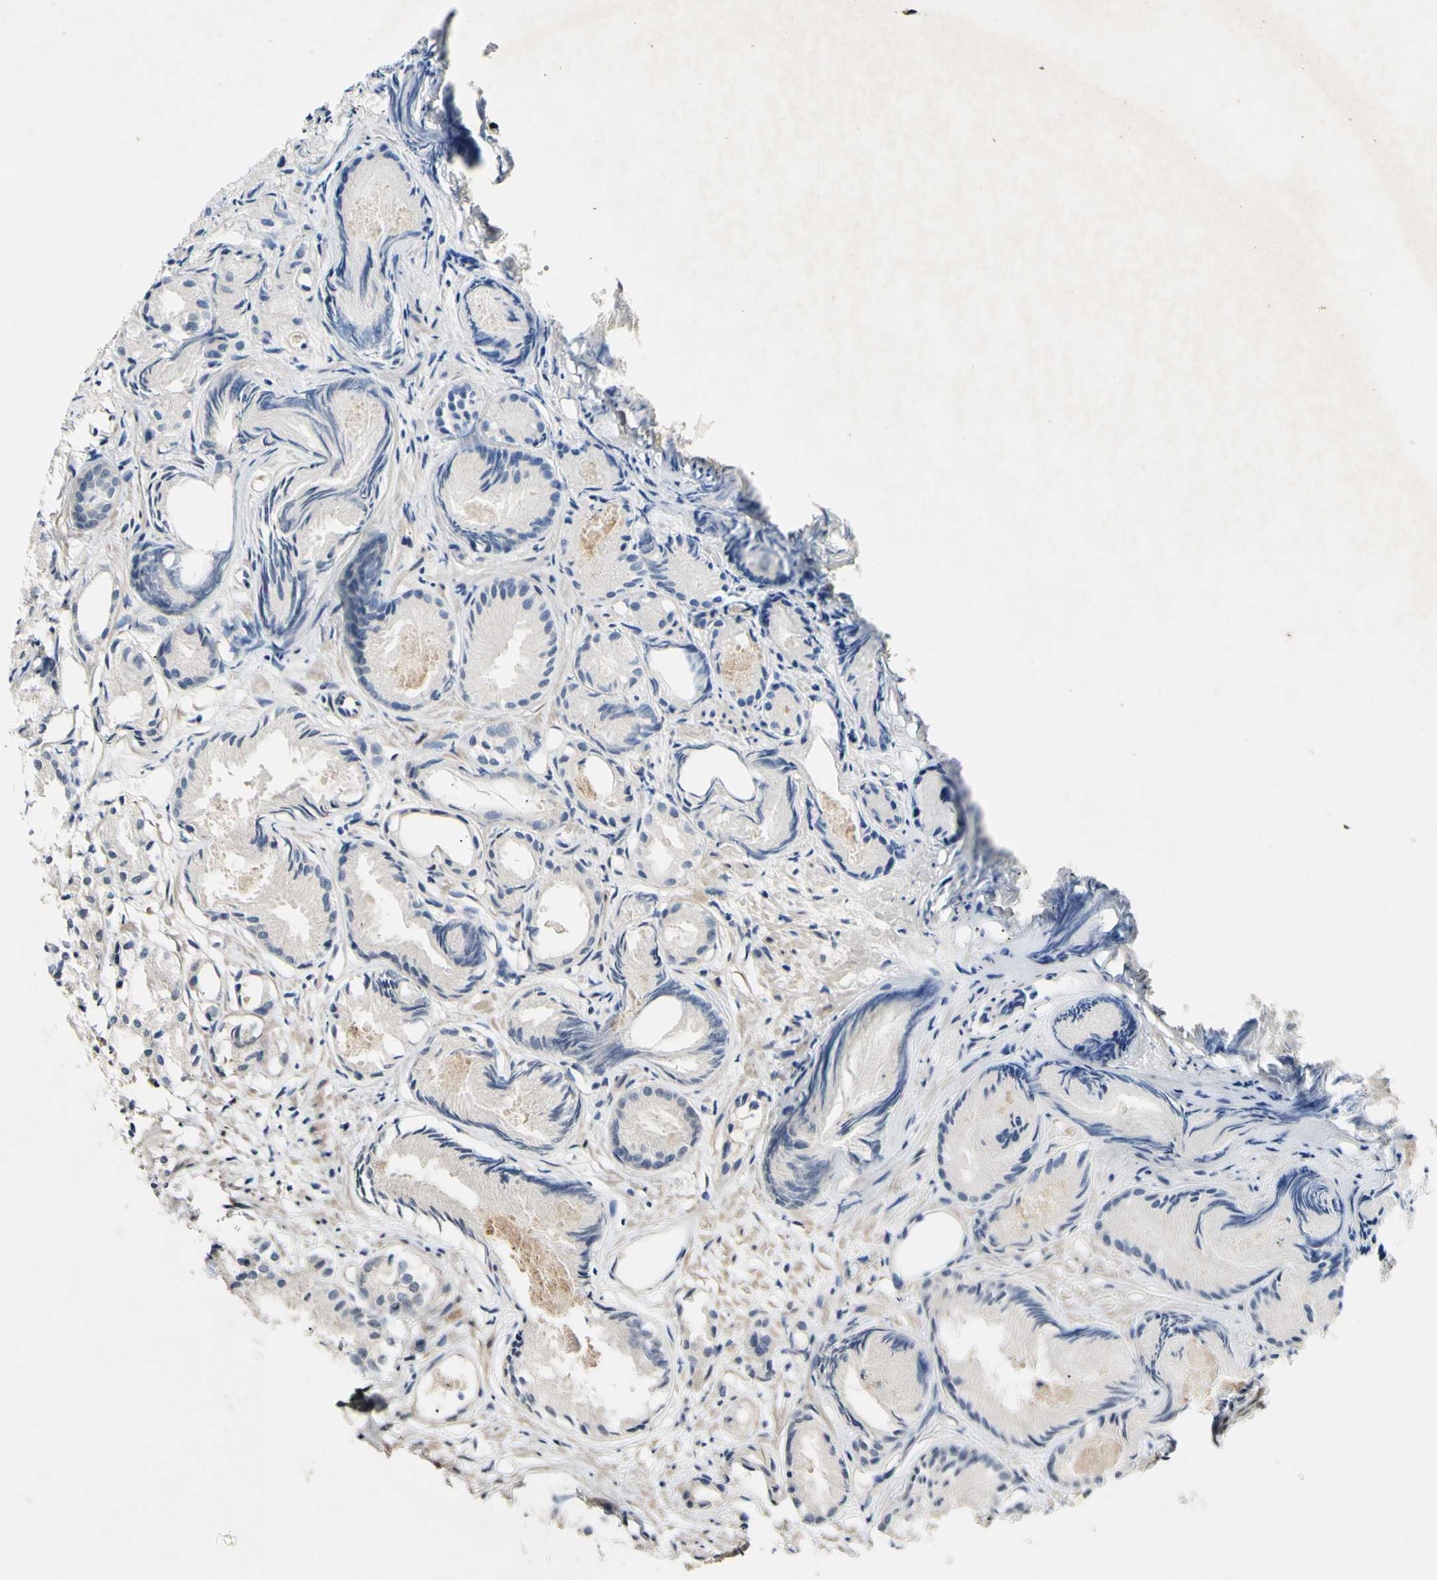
{"staining": {"intensity": "moderate", "quantity": "25%-75%", "location": "nuclear"}, "tissue": "prostate cancer", "cell_type": "Tumor cells", "image_type": "cancer", "snomed": [{"axis": "morphology", "description": "Adenocarcinoma, Low grade"}, {"axis": "topography", "description": "Prostate"}], "caption": "DAB (3,3'-diaminobenzidine) immunohistochemical staining of low-grade adenocarcinoma (prostate) demonstrates moderate nuclear protein positivity in about 25%-75% of tumor cells. (Brightfield microscopy of DAB IHC at high magnification).", "gene": "POLR2F", "patient": {"sex": "male", "age": 72}}